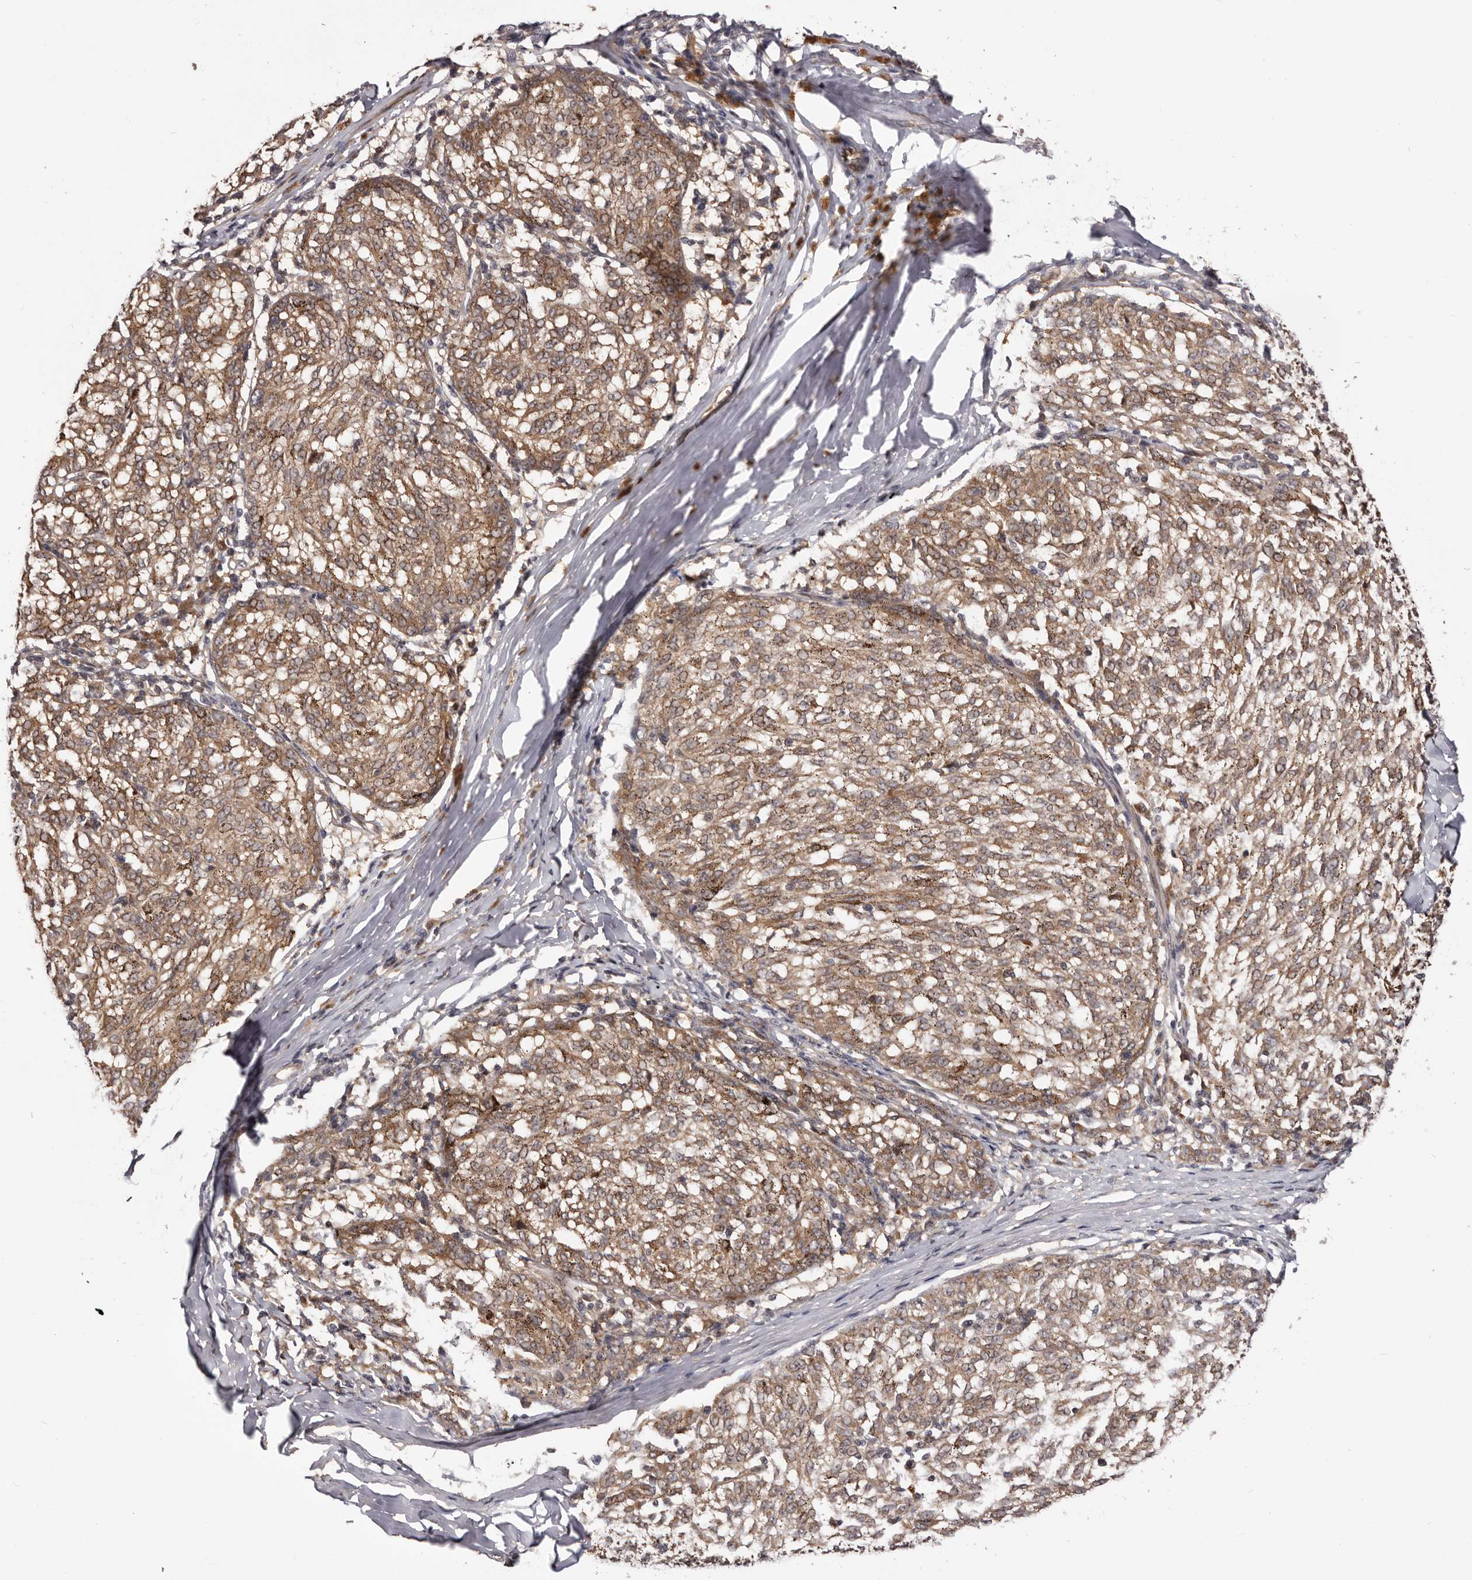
{"staining": {"intensity": "moderate", "quantity": ">75%", "location": "cytoplasmic/membranous"}, "tissue": "melanoma", "cell_type": "Tumor cells", "image_type": "cancer", "snomed": [{"axis": "morphology", "description": "Malignant melanoma, NOS"}, {"axis": "topography", "description": "Skin"}], "caption": "Tumor cells exhibit medium levels of moderate cytoplasmic/membranous positivity in approximately >75% of cells in human melanoma.", "gene": "MDP1", "patient": {"sex": "female", "age": 72}}